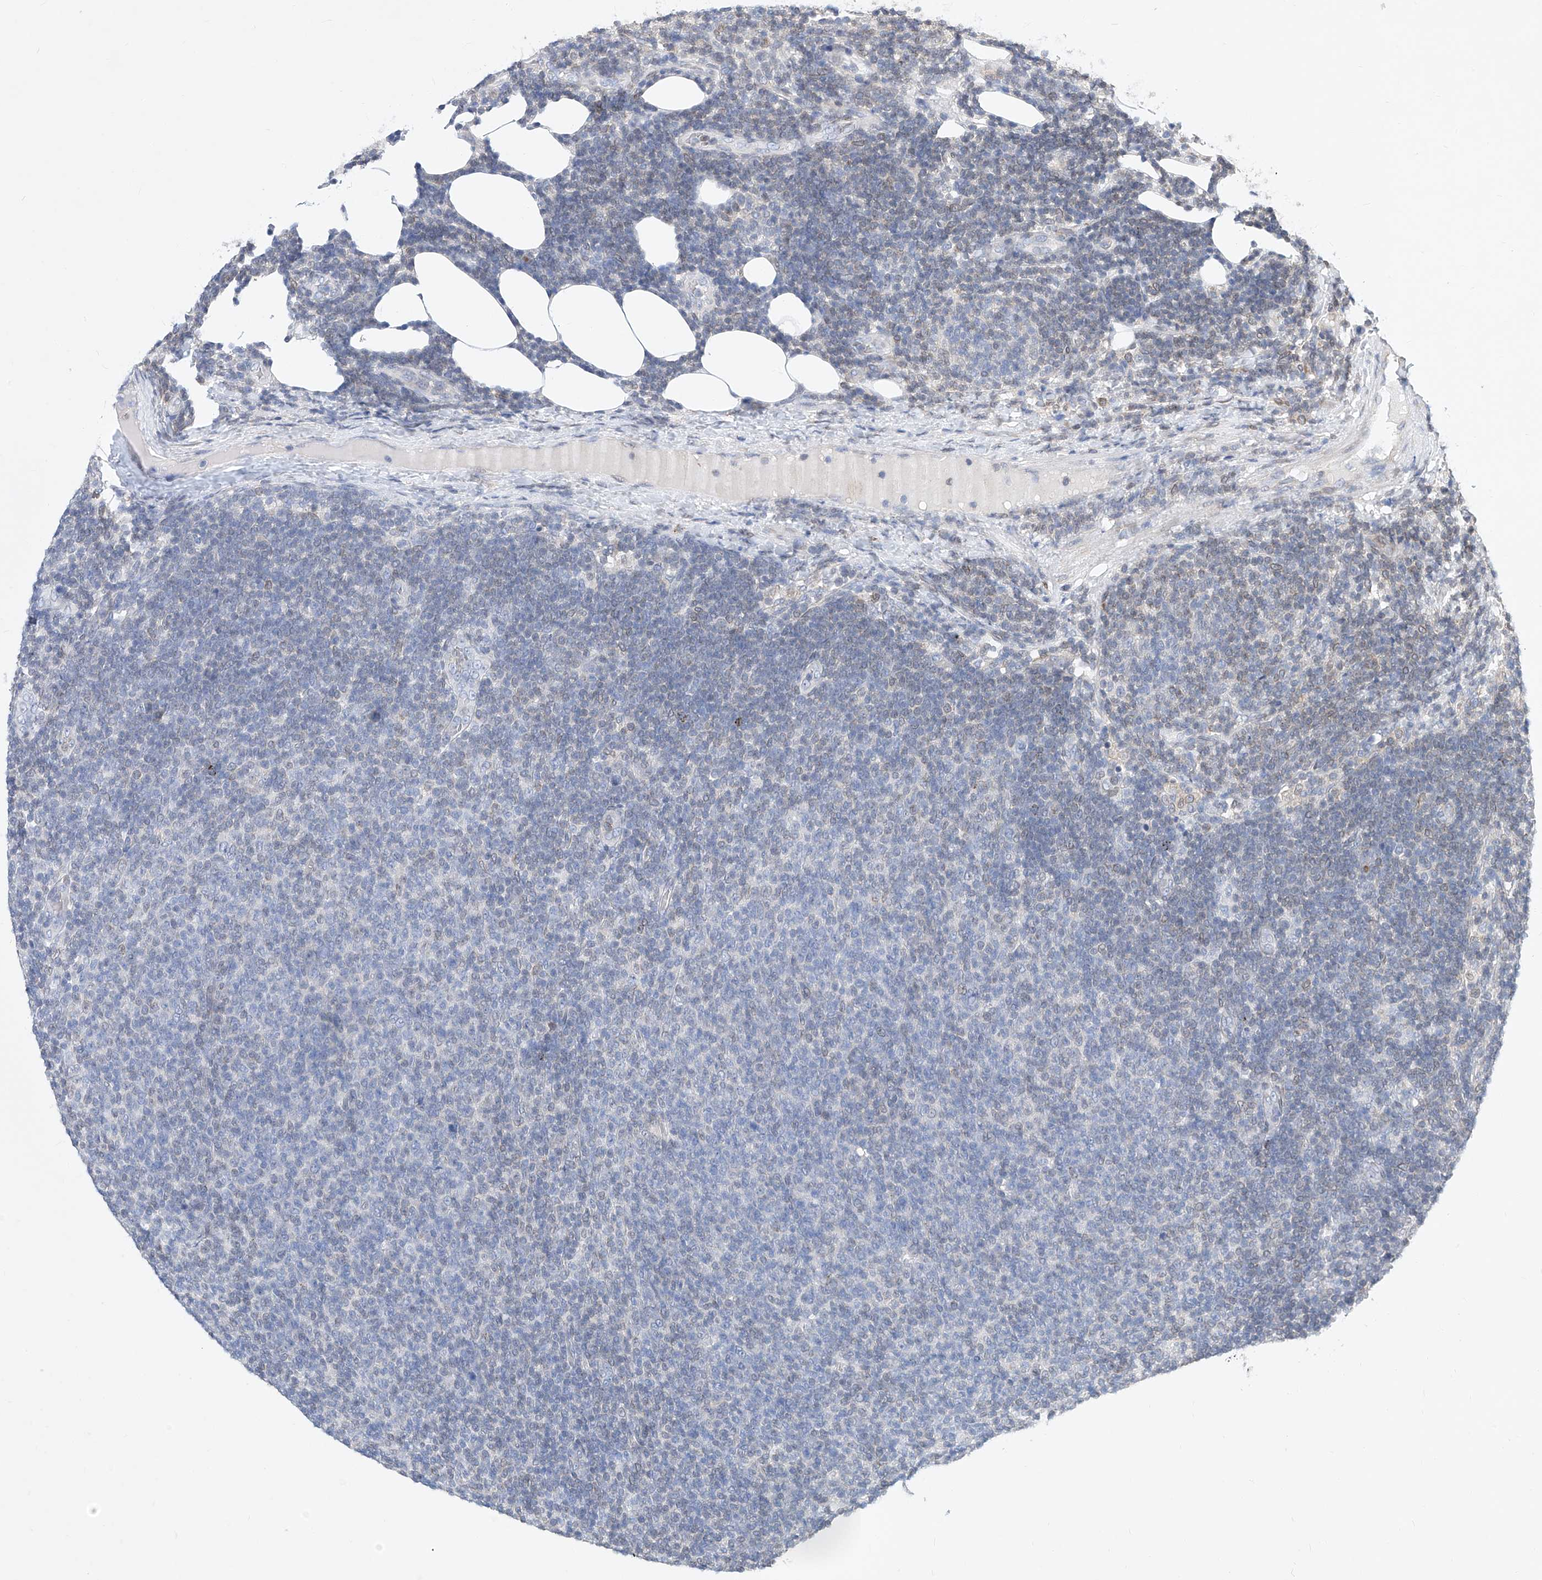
{"staining": {"intensity": "negative", "quantity": "none", "location": "none"}, "tissue": "lymphoma", "cell_type": "Tumor cells", "image_type": "cancer", "snomed": [{"axis": "morphology", "description": "Malignant lymphoma, non-Hodgkin's type, Low grade"}, {"axis": "topography", "description": "Lymph node"}], "caption": "Immunohistochemistry photomicrograph of human low-grade malignant lymphoma, non-Hodgkin's type stained for a protein (brown), which reveals no staining in tumor cells.", "gene": "MX2", "patient": {"sex": "male", "age": 66}}